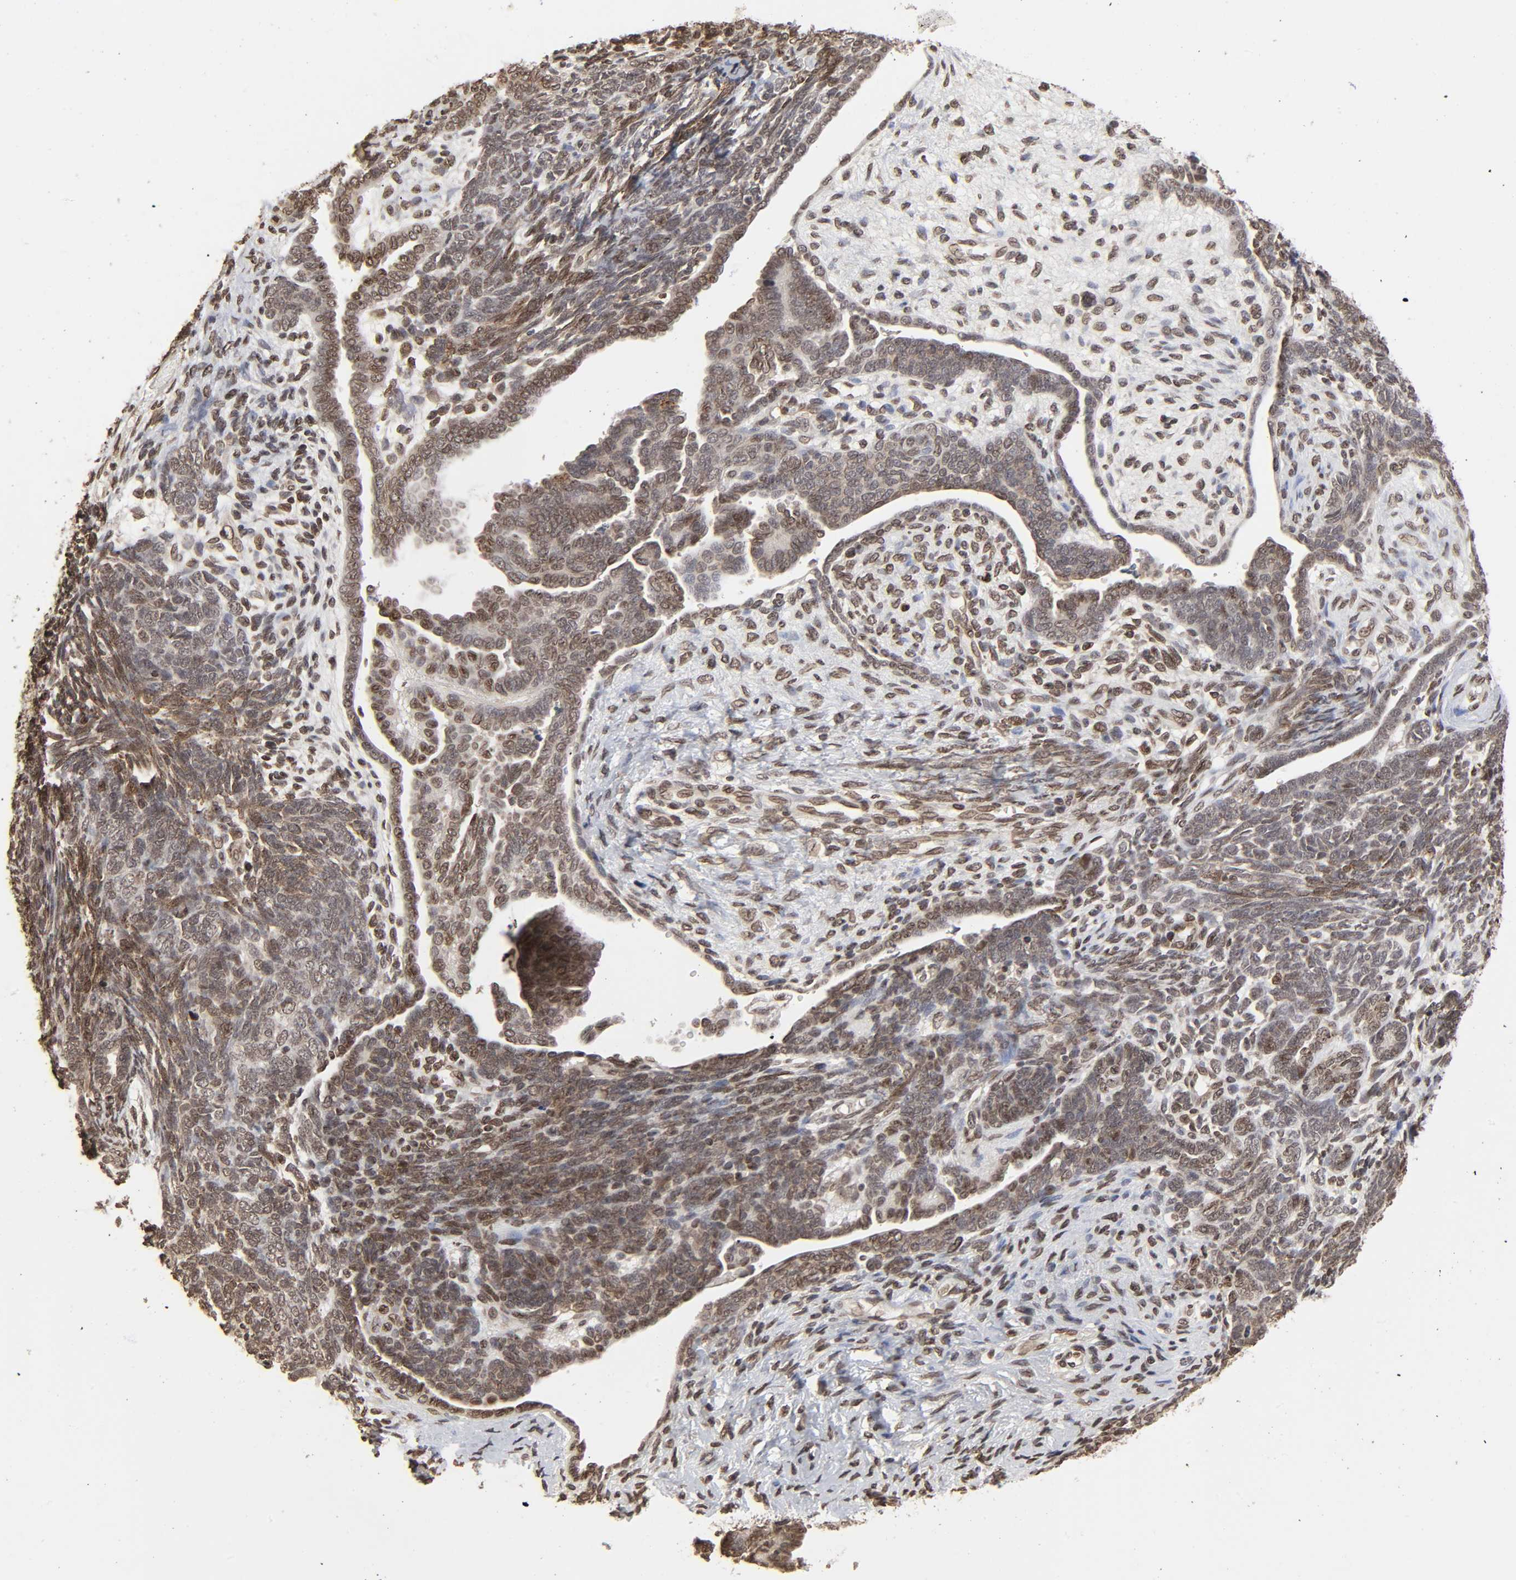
{"staining": {"intensity": "weak", "quantity": "25%-75%", "location": "cytoplasmic/membranous,nuclear"}, "tissue": "endometrial cancer", "cell_type": "Tumor cells", "image_type": "cancer", "snomed": [{"axis": "morphology", "description": "Neoplasm, malignant, NOS"}, {"axis": "topography", "description": "Endometrium"}], "caption": "Human endometrial cancer (neoplasm (malignant)) stained with a protein marker demonstrates weak staining in tumor cells.", "gene": "MLLT6", "patient": {"sex": "female", "age": 74}}